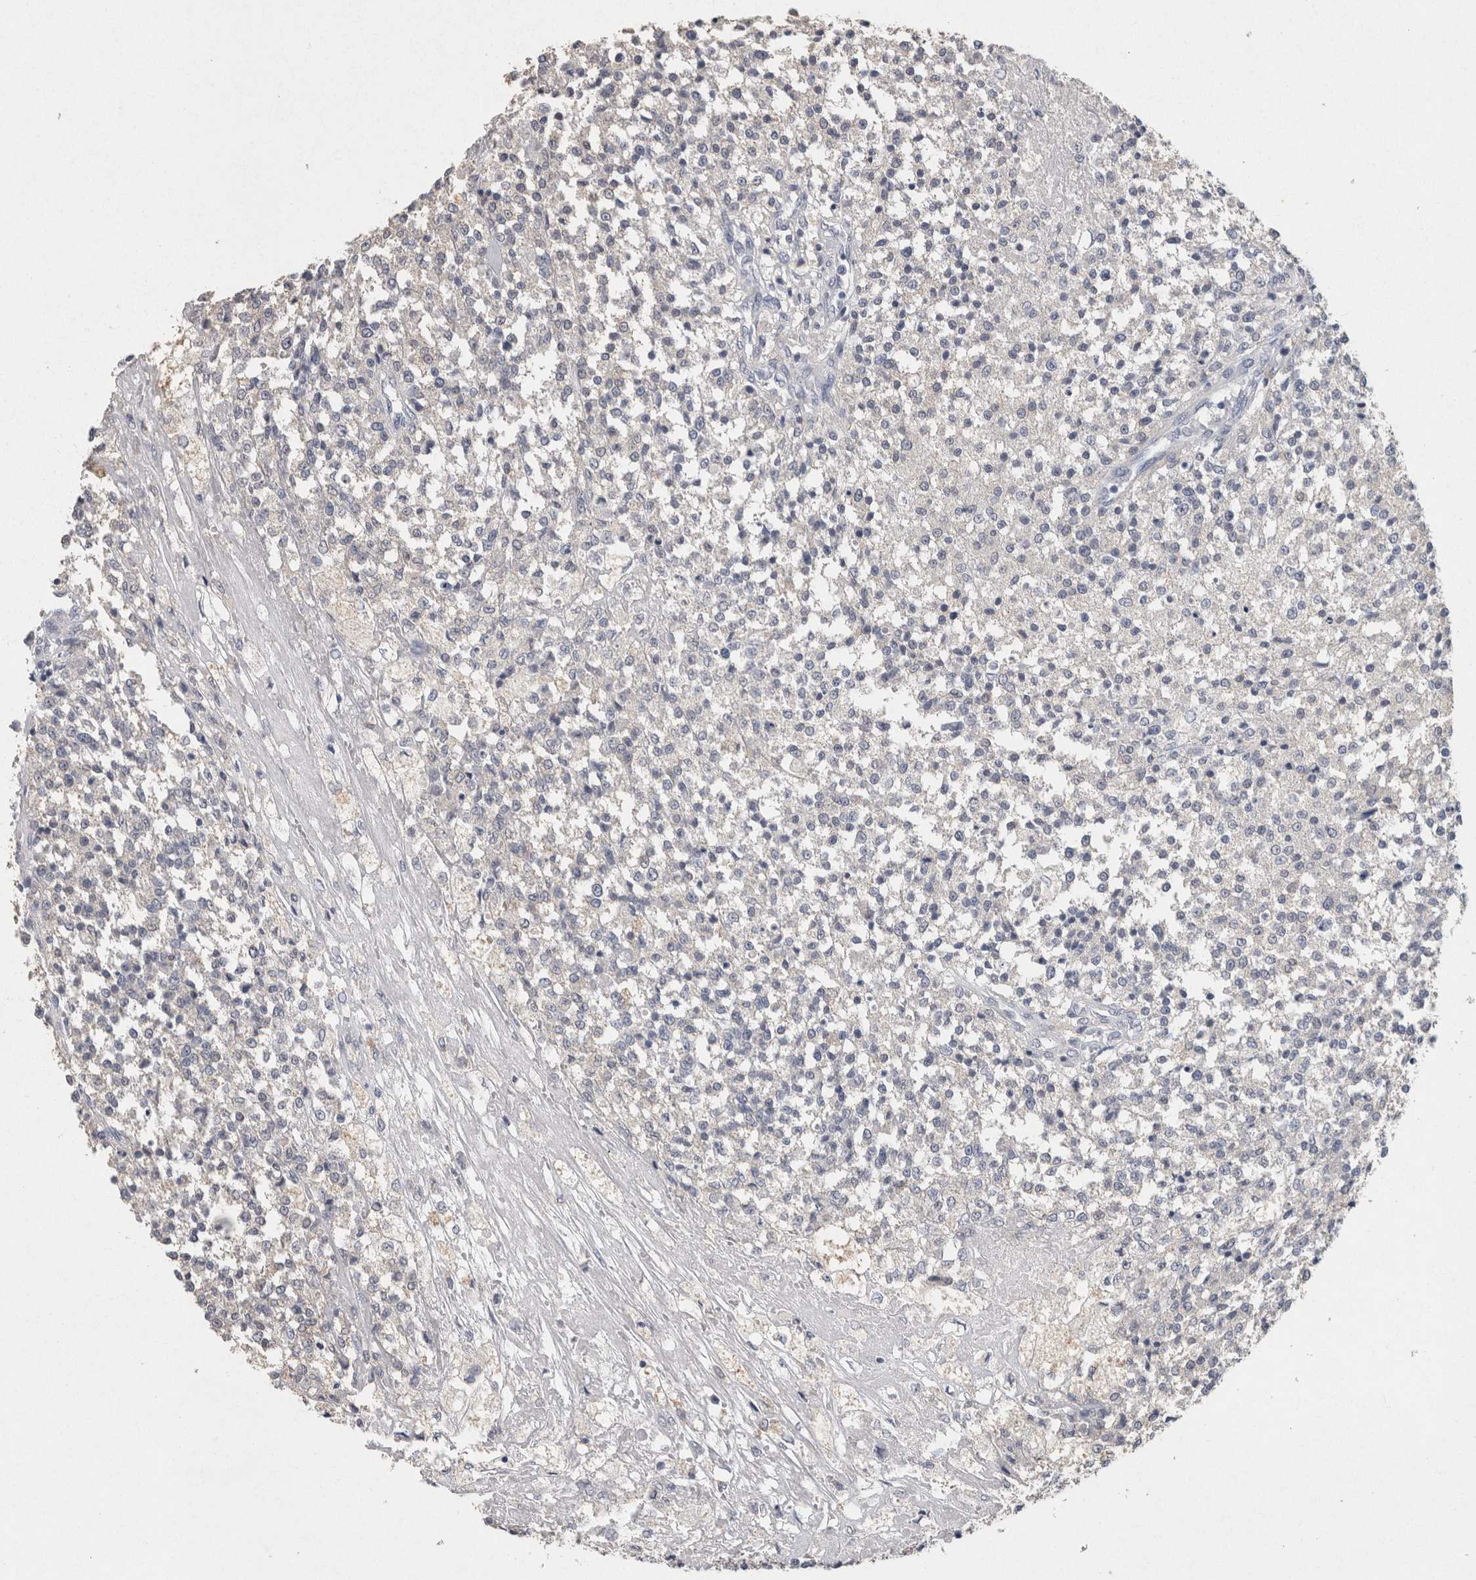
{"staining": {"intensity": "negative", "quantity": "none", "location": "none"}, "tissue": "testis cancer", "cell_type": "Tumor cells", "image_type": "cancer", "snomed": [{"axis": "morphology", "description": "Seminoma, NOS"}, {"axis": "topography", "description": "Testis"}], "caption": "A high-resolution image shows IHC staining of testis cancer (seminoma), which reveals no significant expression in tumor cells. (Brightfield microscopy of DAB (3,3'-diaminobenzidine) IHC at high magnification).", "gene": "CNTFR", "patient": {"sex": "male", "age": 59}}